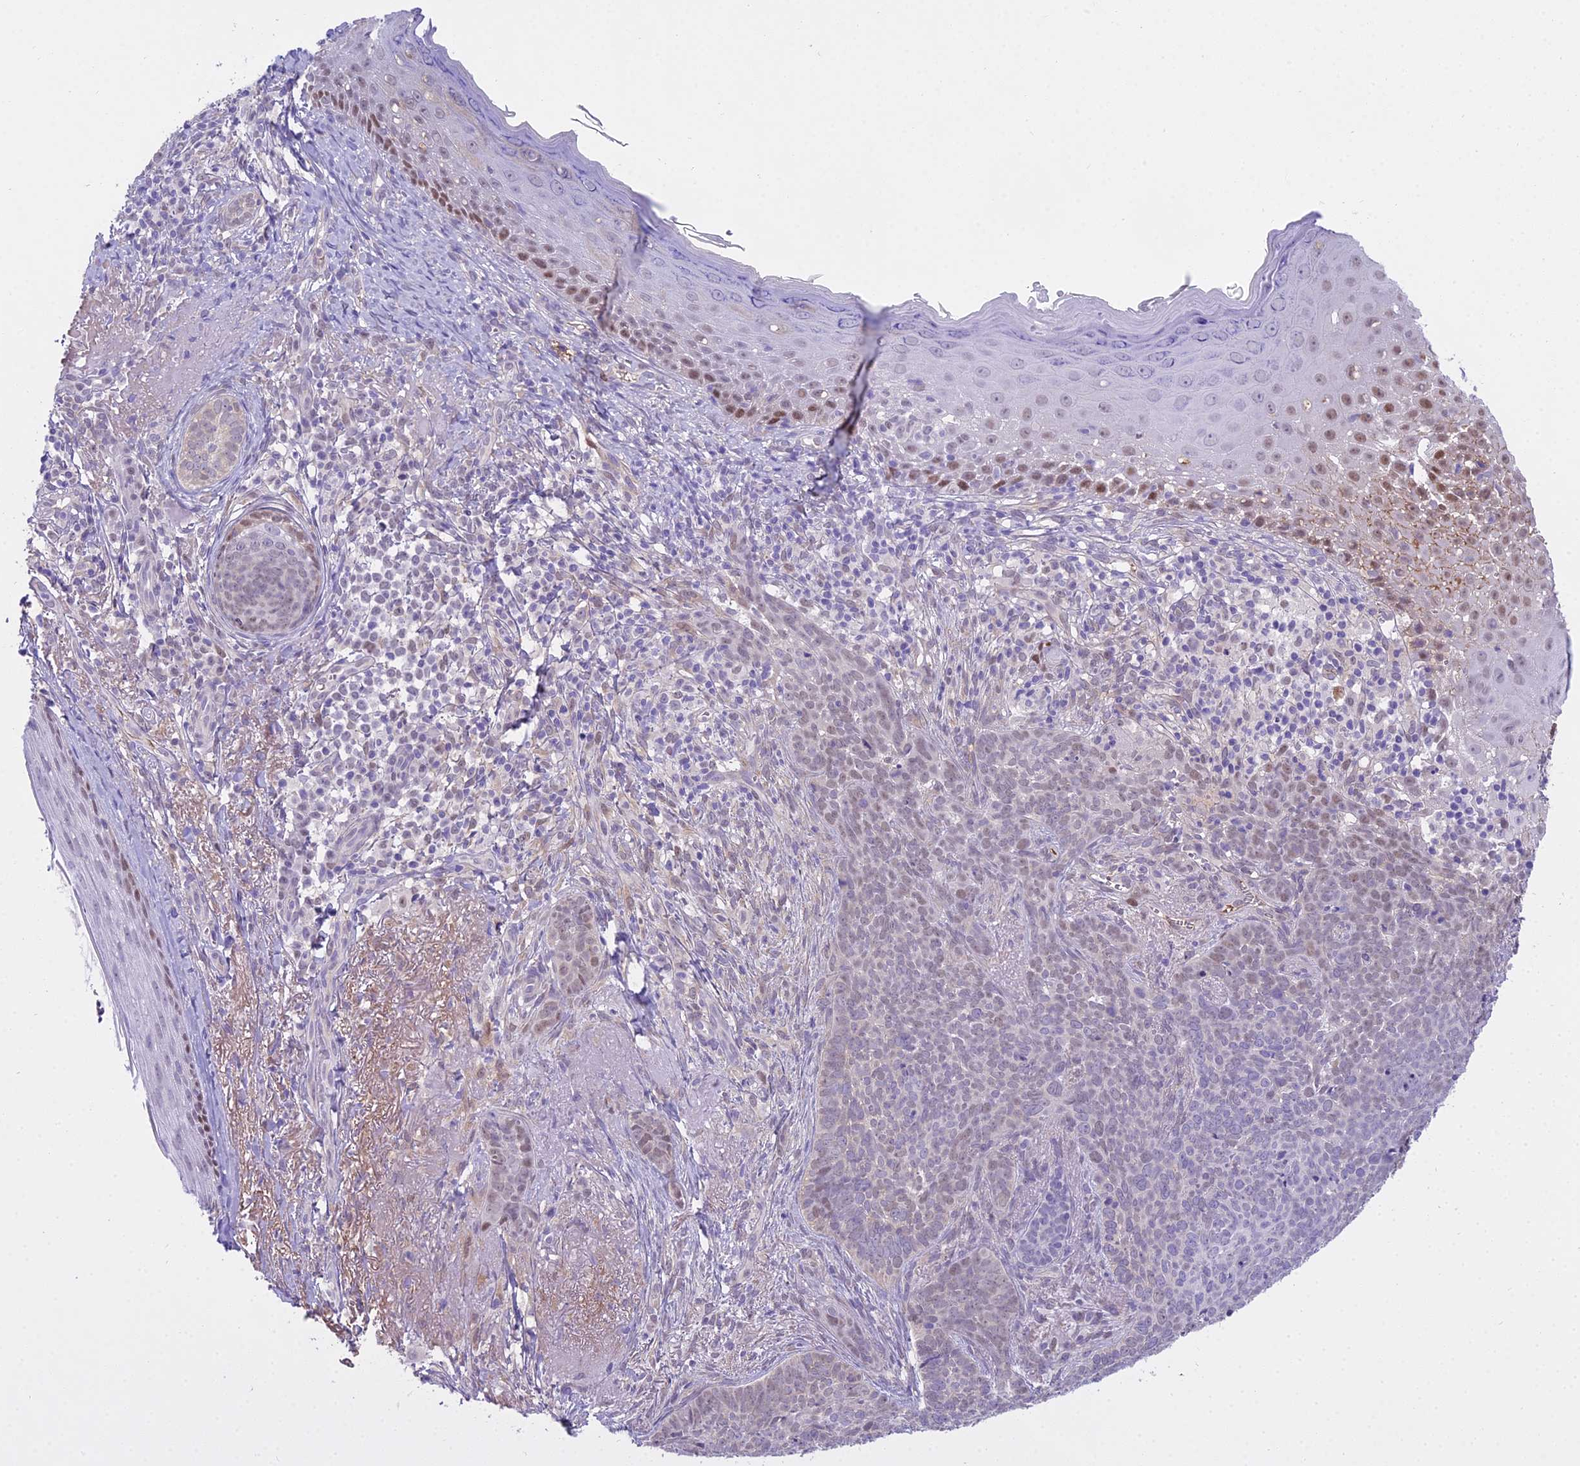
{"staining": {"intensity": "weak", "quantity": "25%-75%", "location": "nuclear"}, "tissue": "skin cancer", "cell_type": "Tumor cells", "image_type": "cancer", "snomed": [{"axis": "morphology", "description": "Basal cell carcinoma"}, {"axis": "topography", "description": "Skin"}], "caption": "Immunohistochemical staining of human skin basal cell carcinoma shows low levels of weak nuclear protein positivity in approximately 25%-75% of tumor cells. Using DAB (brown) and hematoxylin (blue) stains, captured at high magnification using brightfield microscopy.", "gene": "MAT2A", "patient": {"sex": "female", "age": 76}}